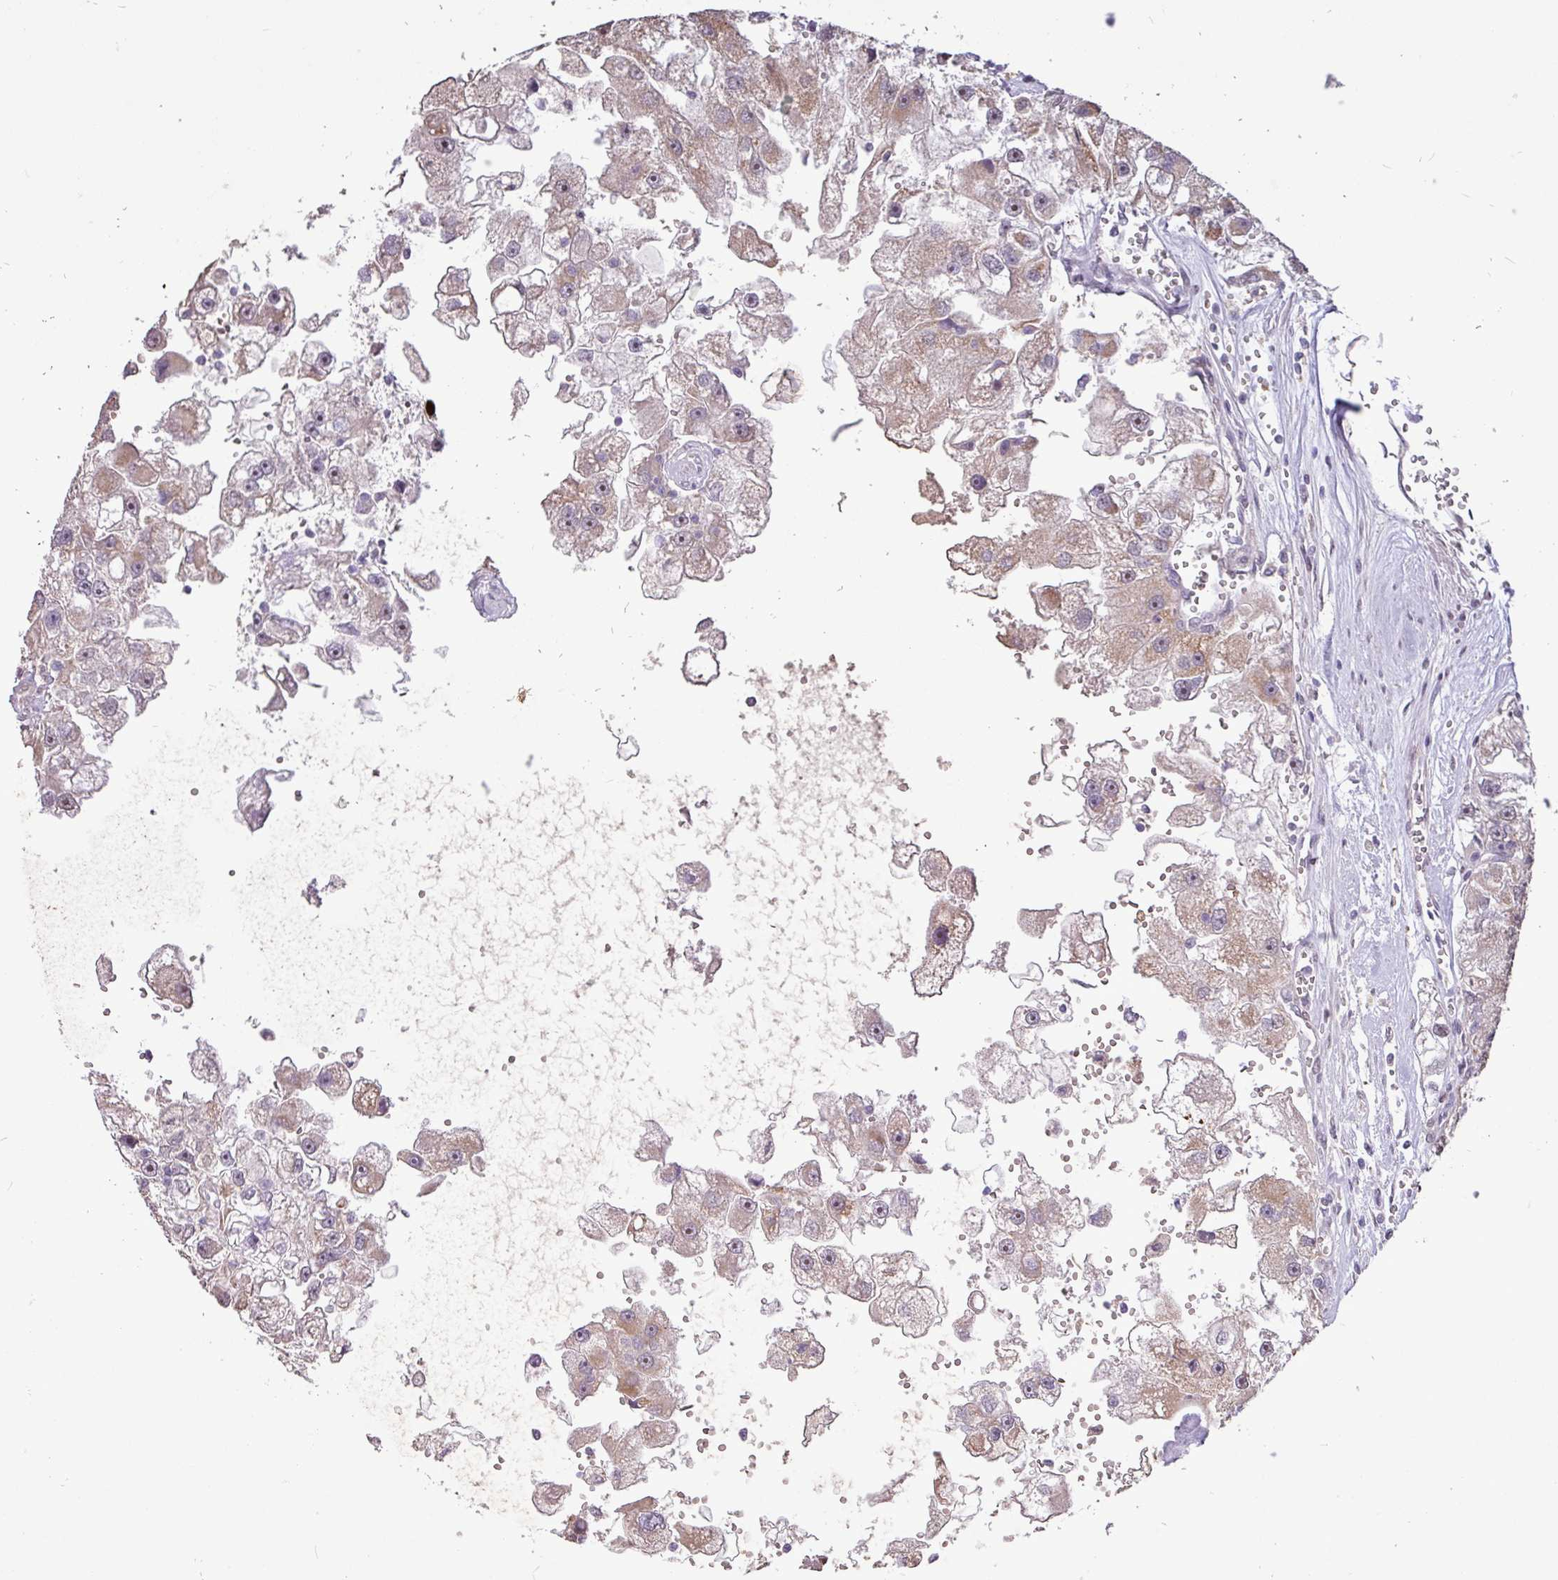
{"staining": {"intensity": "weak", "quantity": ">75%", "location": "cytoplasmic/membranous"}, "tissue": "renal cancer", "cell_type": "Tumor cells", "image_type": "cancer", "snomed": [{"axis": "morphology", "description": "Adenocarcinoma, NOS"}, {"axis": "topography", "description": "Kidney"}], "caption": "Renal cancer stained with a protein marker demonstrates weak staining in tumor cells.", "gene": "L3MBTL3", "patient": {"sex": "male", "age": 63}}